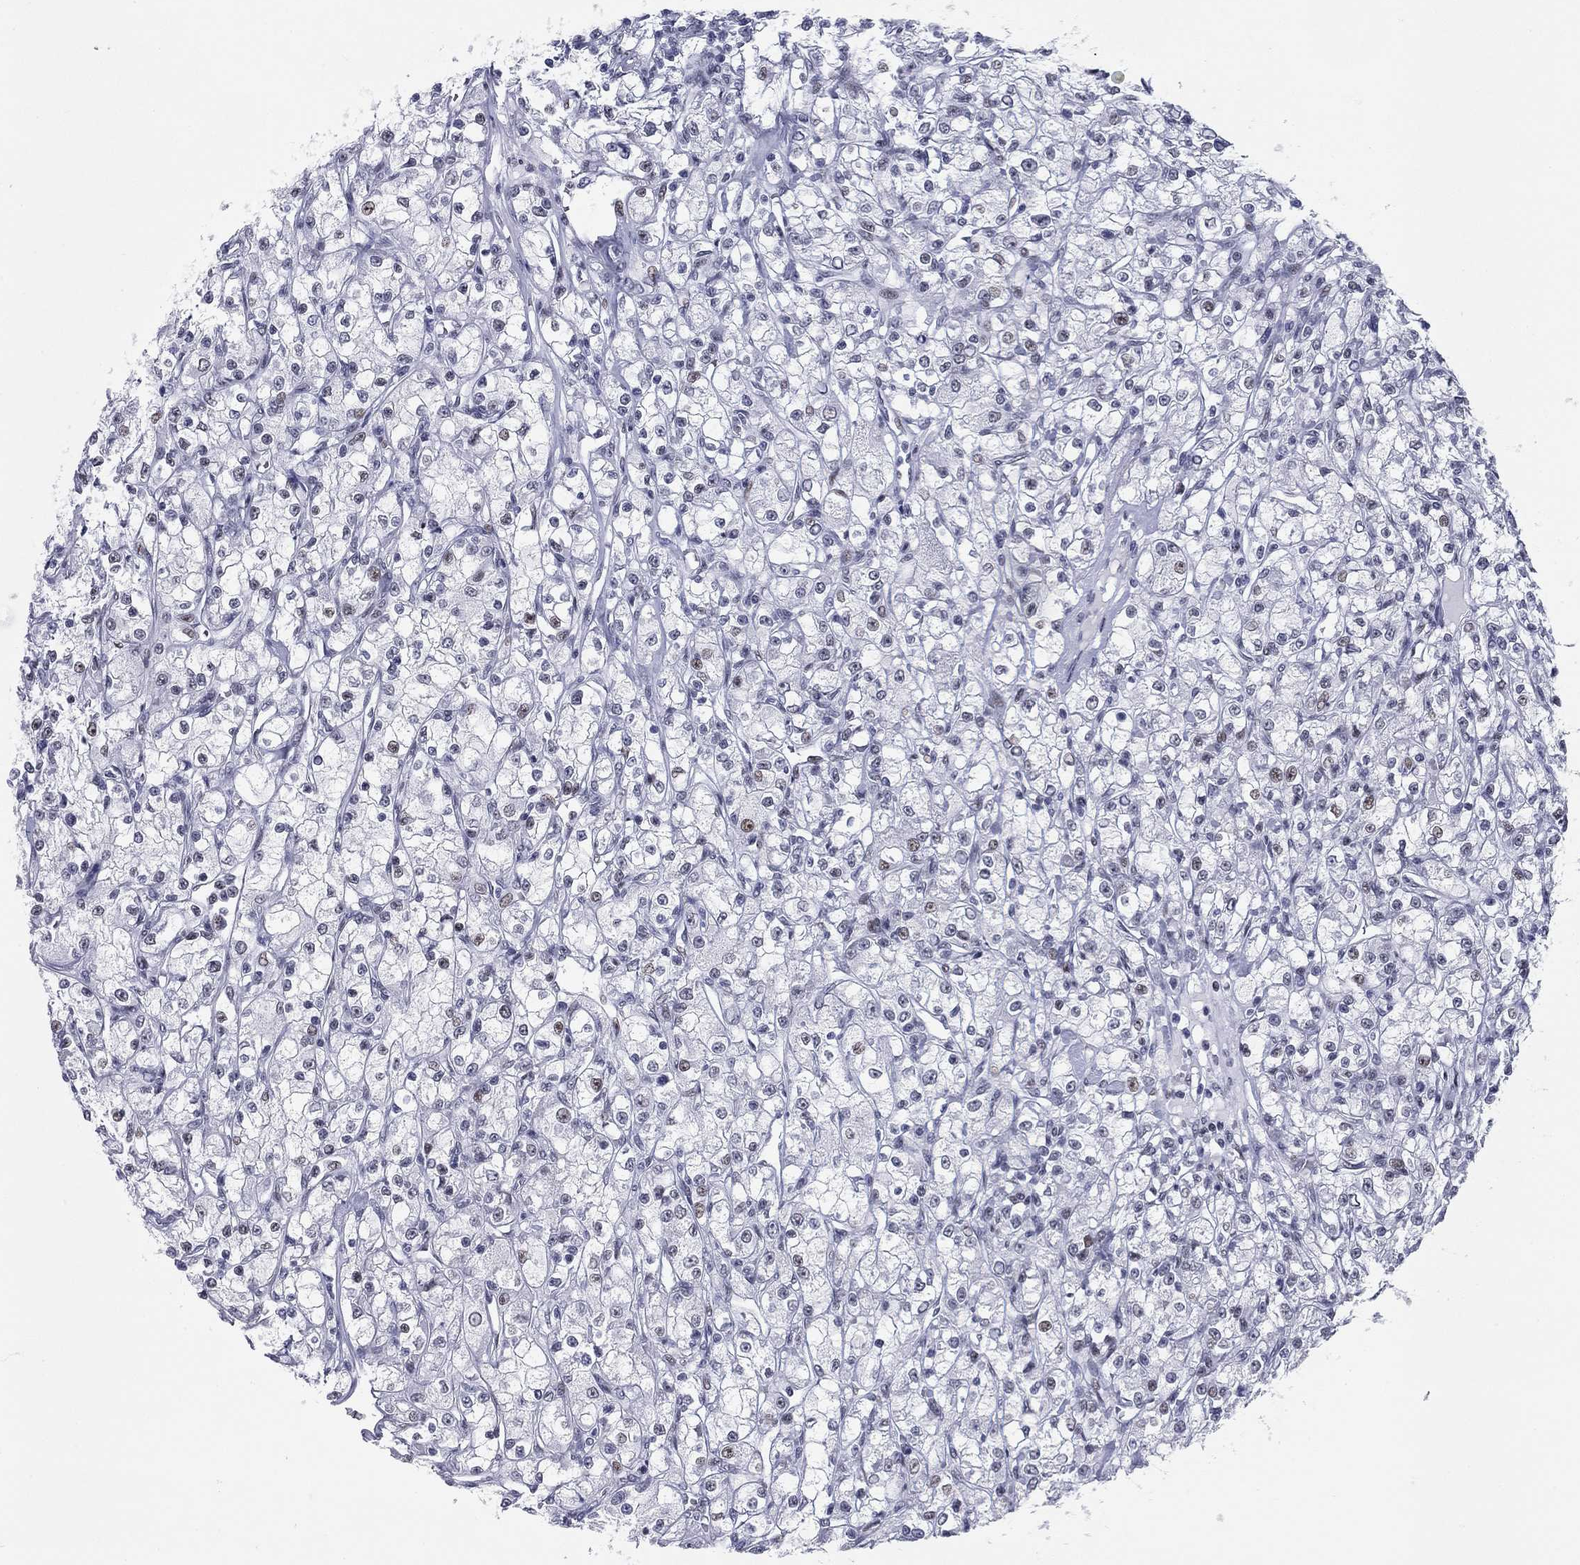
{"staining": {"intensity": "moderate", "quantity": "<25%", "location": "nuclear"}, "tissue": "renal cancer", "cell_type": "Tumor cells", "image_type": "cancer", "snomed": [{"axis": "morphology", "description": "Adenocarcinoma, NOS"}, {"axis": "topography", "description": "Kidney"}], "caption": "The image displays staining of adenocarcinoma (renal), revealing moderate nuclear protein expression (brown color) within tumor cells. The protein of interest is stained brown, and the nuclei are stained in blue (DAB (3,3'-diaminobenzidine) IHC with brightfield microscopy, high magnification).", "gene": "ASF1B", "patient": {"sex": "female", "age": 59}}